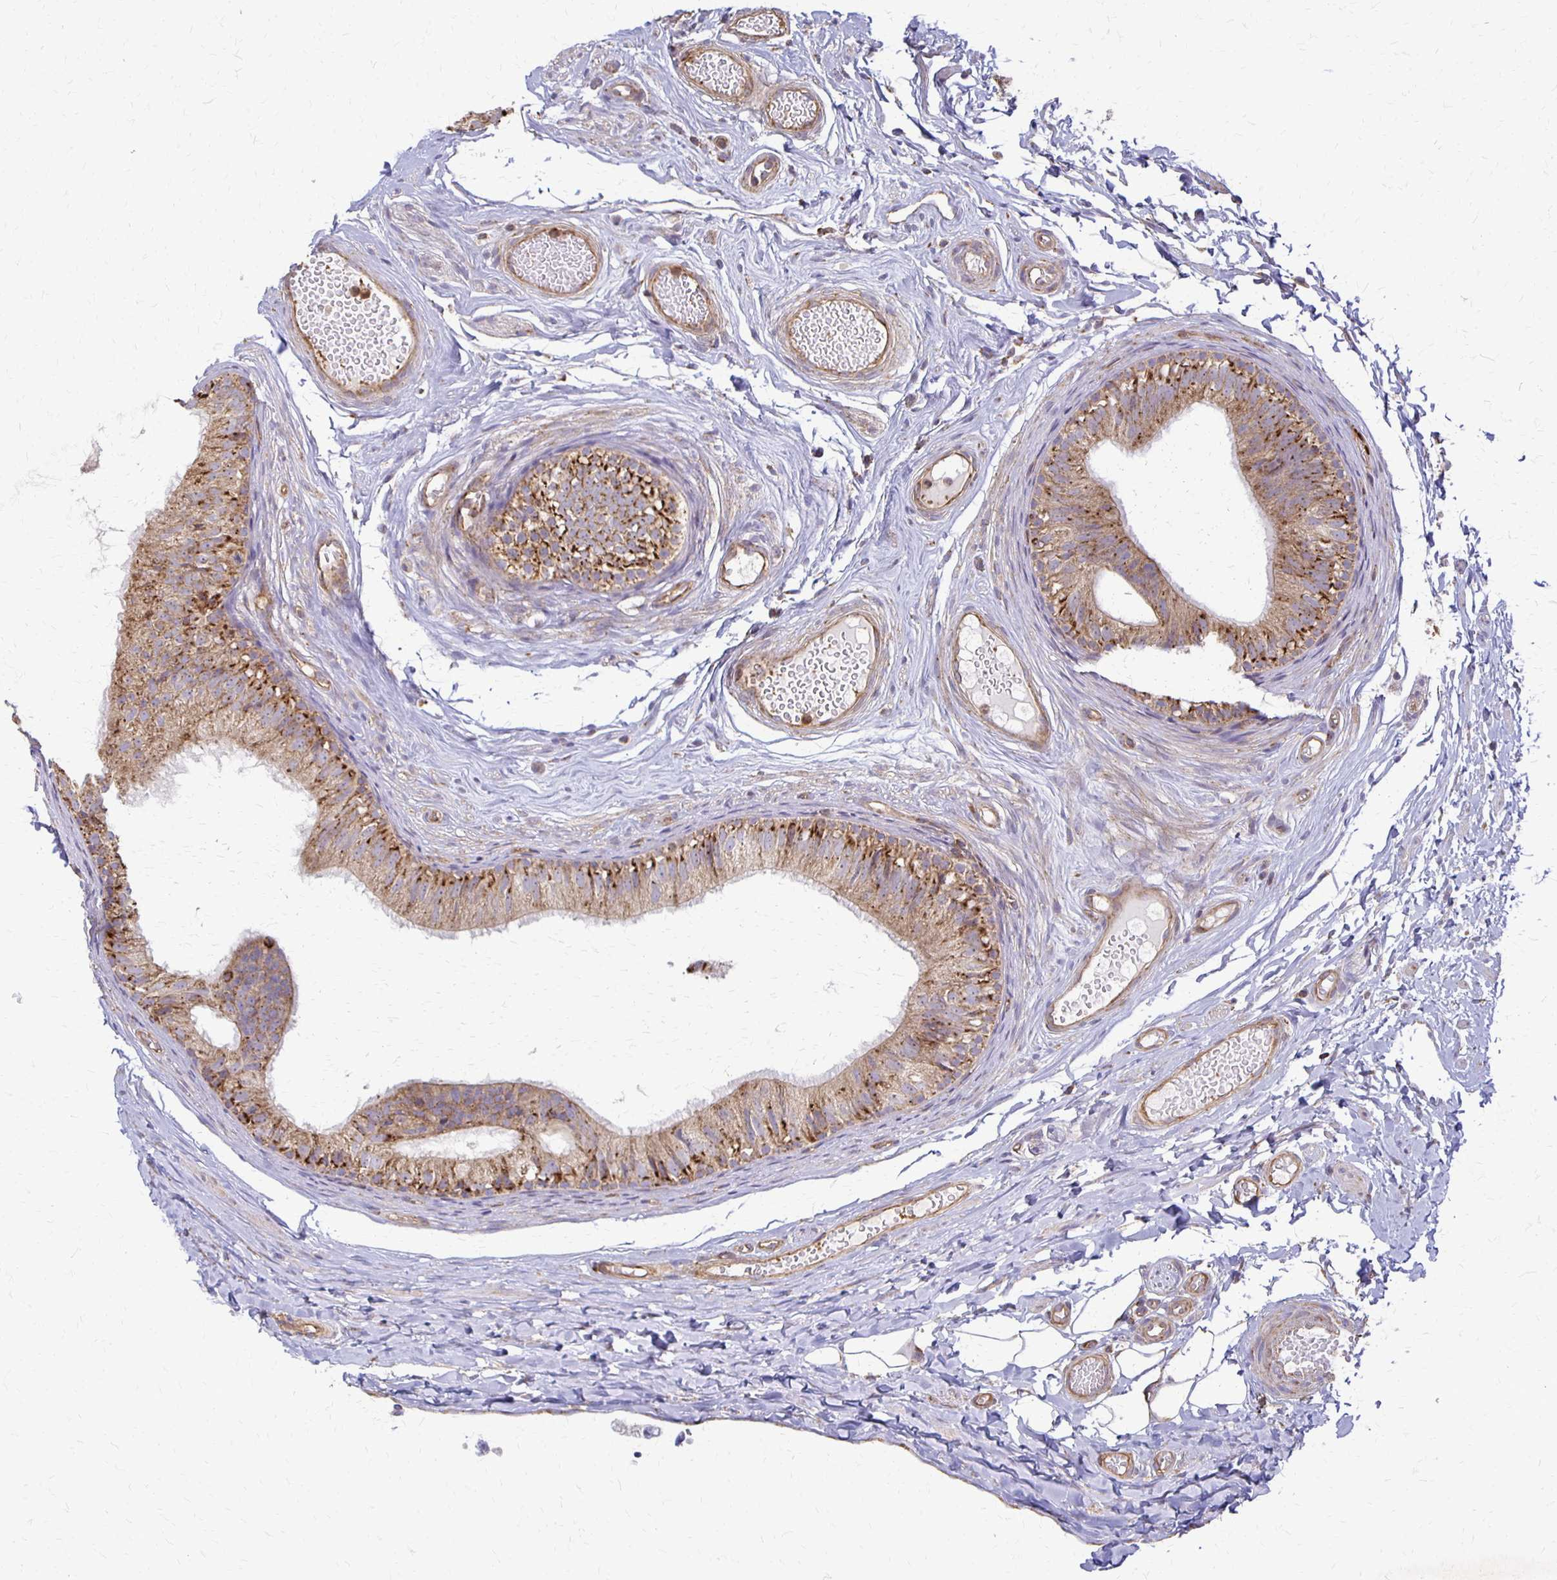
{"staining": {"intensity": "moderate", "quantity": ">75%", "location": "cytoplasmic/membranous"}, "tissue": "epididymis", "cell_type": "Glandular cells", "image_type": "normal", "snomed": [{"axis": "morphology", "description": "Normal tissue, NOS"}, {"axis": "morphology", "description": "Seminoma, NOS"}, {"axis": "topography", "description": "Testis"}, {"axis": "topography", "description": "Epididymis"}], "caption": "IHC micrograph of benign epididymis: epididymis stained using IHC demonstrates medium levels of moderate protein expression localized specifically in the cytoplasmic/membranous of glandular cells, appearing as a cytoplasmic/membranous brown color.", "gene": "EIF4EBP2", "patient": {"sex": "male", "age": 34}}